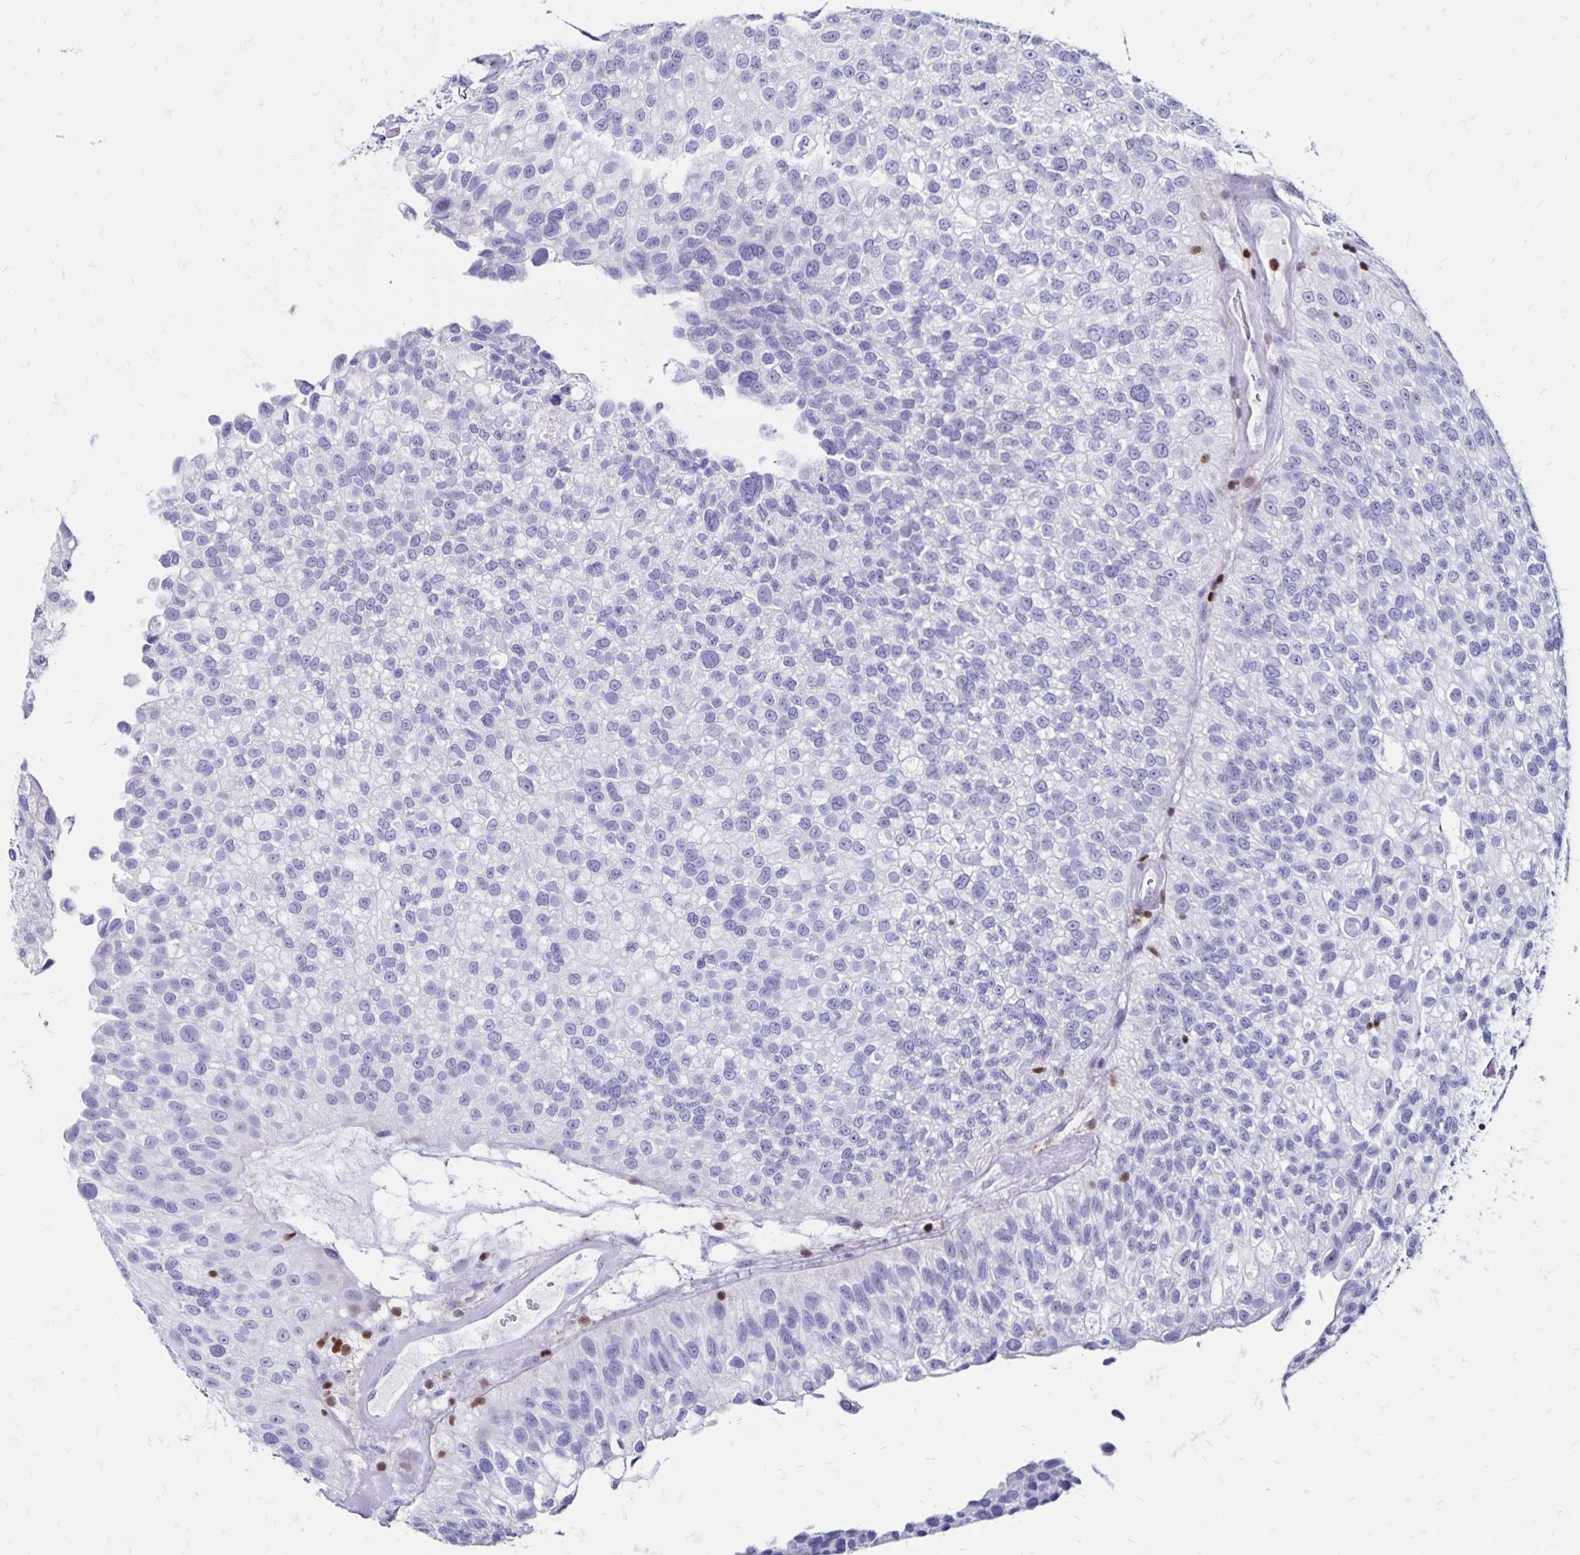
{"staining": {"intensity": "negative", "quantity": "none", "location": "none"}, "tissue": "urothelial cancer", "cell_type": "Tumor cells", "image_type": "cancer", "snomed": [{"axis": "morphology", "description": "Urothelial carcinoma, NOS"}, {"axis": "topography", "description": "Urinary bladder"}], "caption": "This micrograph is of urothelial cancer stained with immunohistochemistry (IHC) to label a protein in brown with the nuclei are counter-stained blue. There is no positivity in tumor cells. (DAB immunohistochemistry with hematoxylin counter stain).", "gene": "IKZF1", "patient": {"sex": "male", "age": 87}}